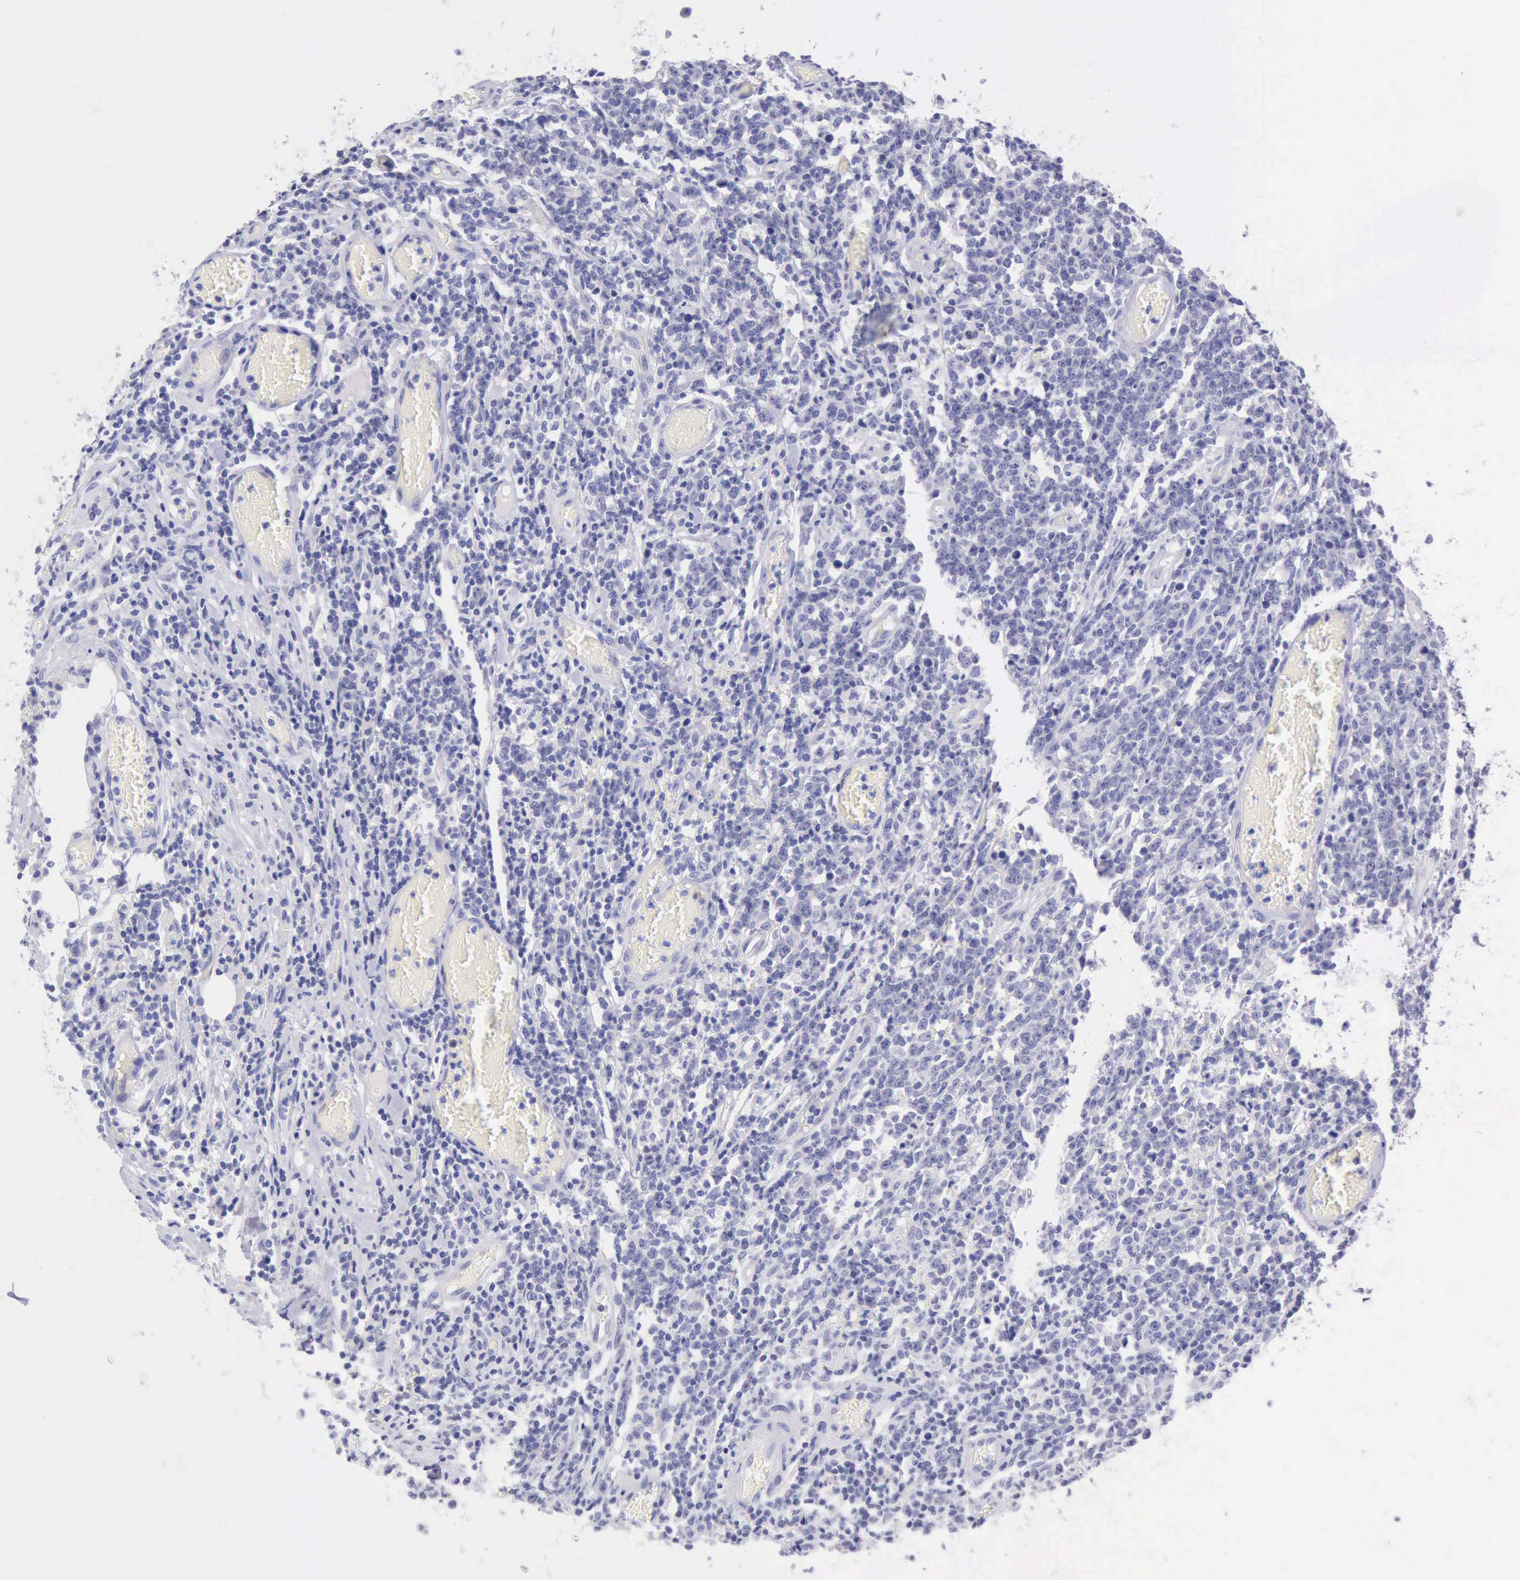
{"staining": {"intensity": "negative", "quantity": "none", "location": "none"}, "tissue": "lymphoma", "cell_type": "Tumor cells", "image_type": "cancer", "snomed": [{"axis": "morphology", "description": "Malignant lymphoma, non-Hodgkin's type, High grade"}, {"axis": "topography", "description": "Colon"}], "caption": "Tumor cells show no significant protein staining in high-grade malignant lymphoma, non-Hodgkin's type.", "gene": "LRFN5", "patient": {"sex": "male", "age": 82}}